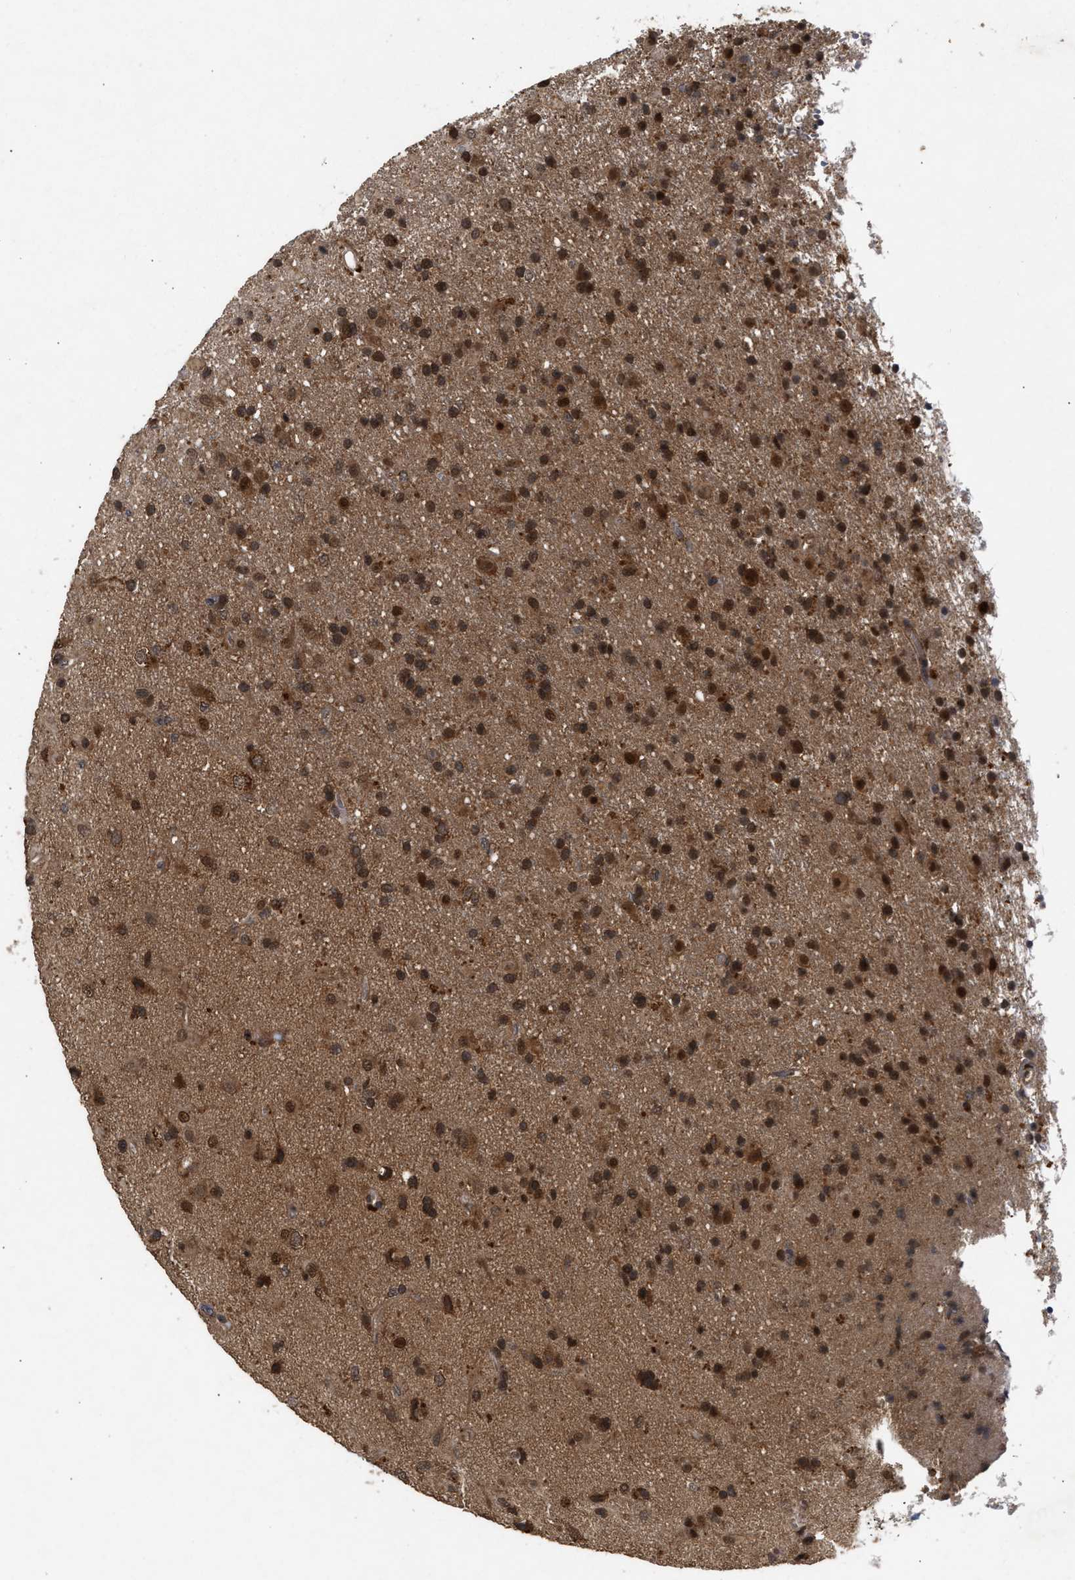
{"staining": {"intensity": "strong", "quantity": ">75%", "location": "cytoplasmic/membranous,nuclear"}, "tissue": "glioma", "cell_type": "Tumor cells", "image_type": "cancer", "snomed": [{"axis": "morphology", "description": "Glioma, malignant, Low grade"}, {"axis": "topography", "description": "Brain"}], "caption": "Immunohistochemistry micrograph of glioma stained for a protein (brown), which displays high levels of strong cytoplasmic/membranous and nuclear staining in about >75% of tumor cells.", "gene": "FITM1", "patient": {"sex": "male", "age": 65}}